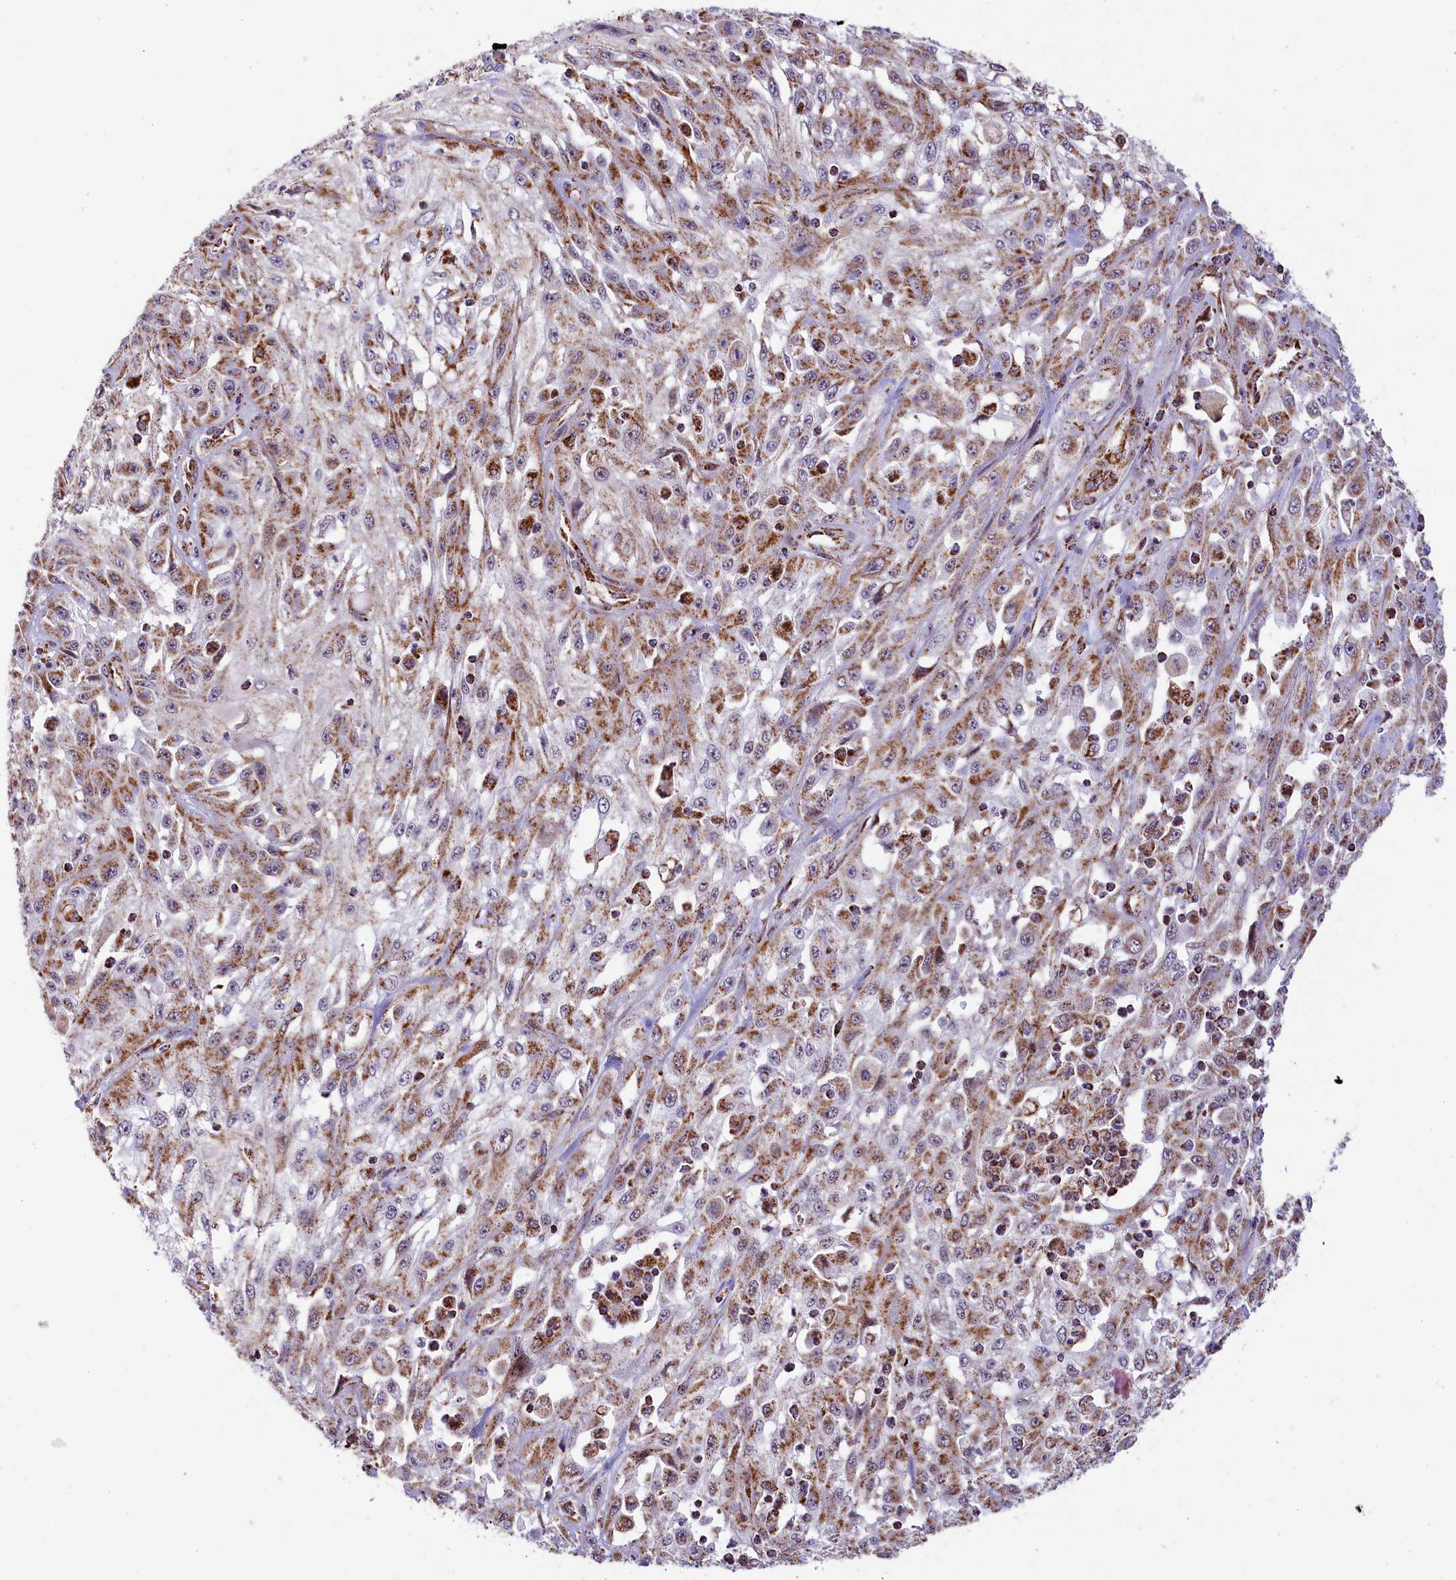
{"staining": {"intensity": "moderate", "quantity": ">75%", "location": "cytoplasmic/membranous"}, "tissue": "skin cancer", "cell_type": "Tumor cells", "image_type": "cancer", "snomed": [{"axis": "morphology", "description": "Squamous cell carcinoma, NOS"}, {"axis": "morphology", "description": "Squamous cell carcinoma, metastatic, NOS"}, {"axis": "topography", "description": "Skin"}, {"axis": "topography", "description": "Lymph node"}], "caption": "Immunohistochemistry (IHC) image of human metastatic squamous cell carcinoma (skin) stained for a protein (brown), which demonstrates medium levels of moderate cytoplasmic/membranous expression in approximately >75% of tumor cells.", "gene": "NDUFA8", "patient": {"sex": "male", "age": 75}}